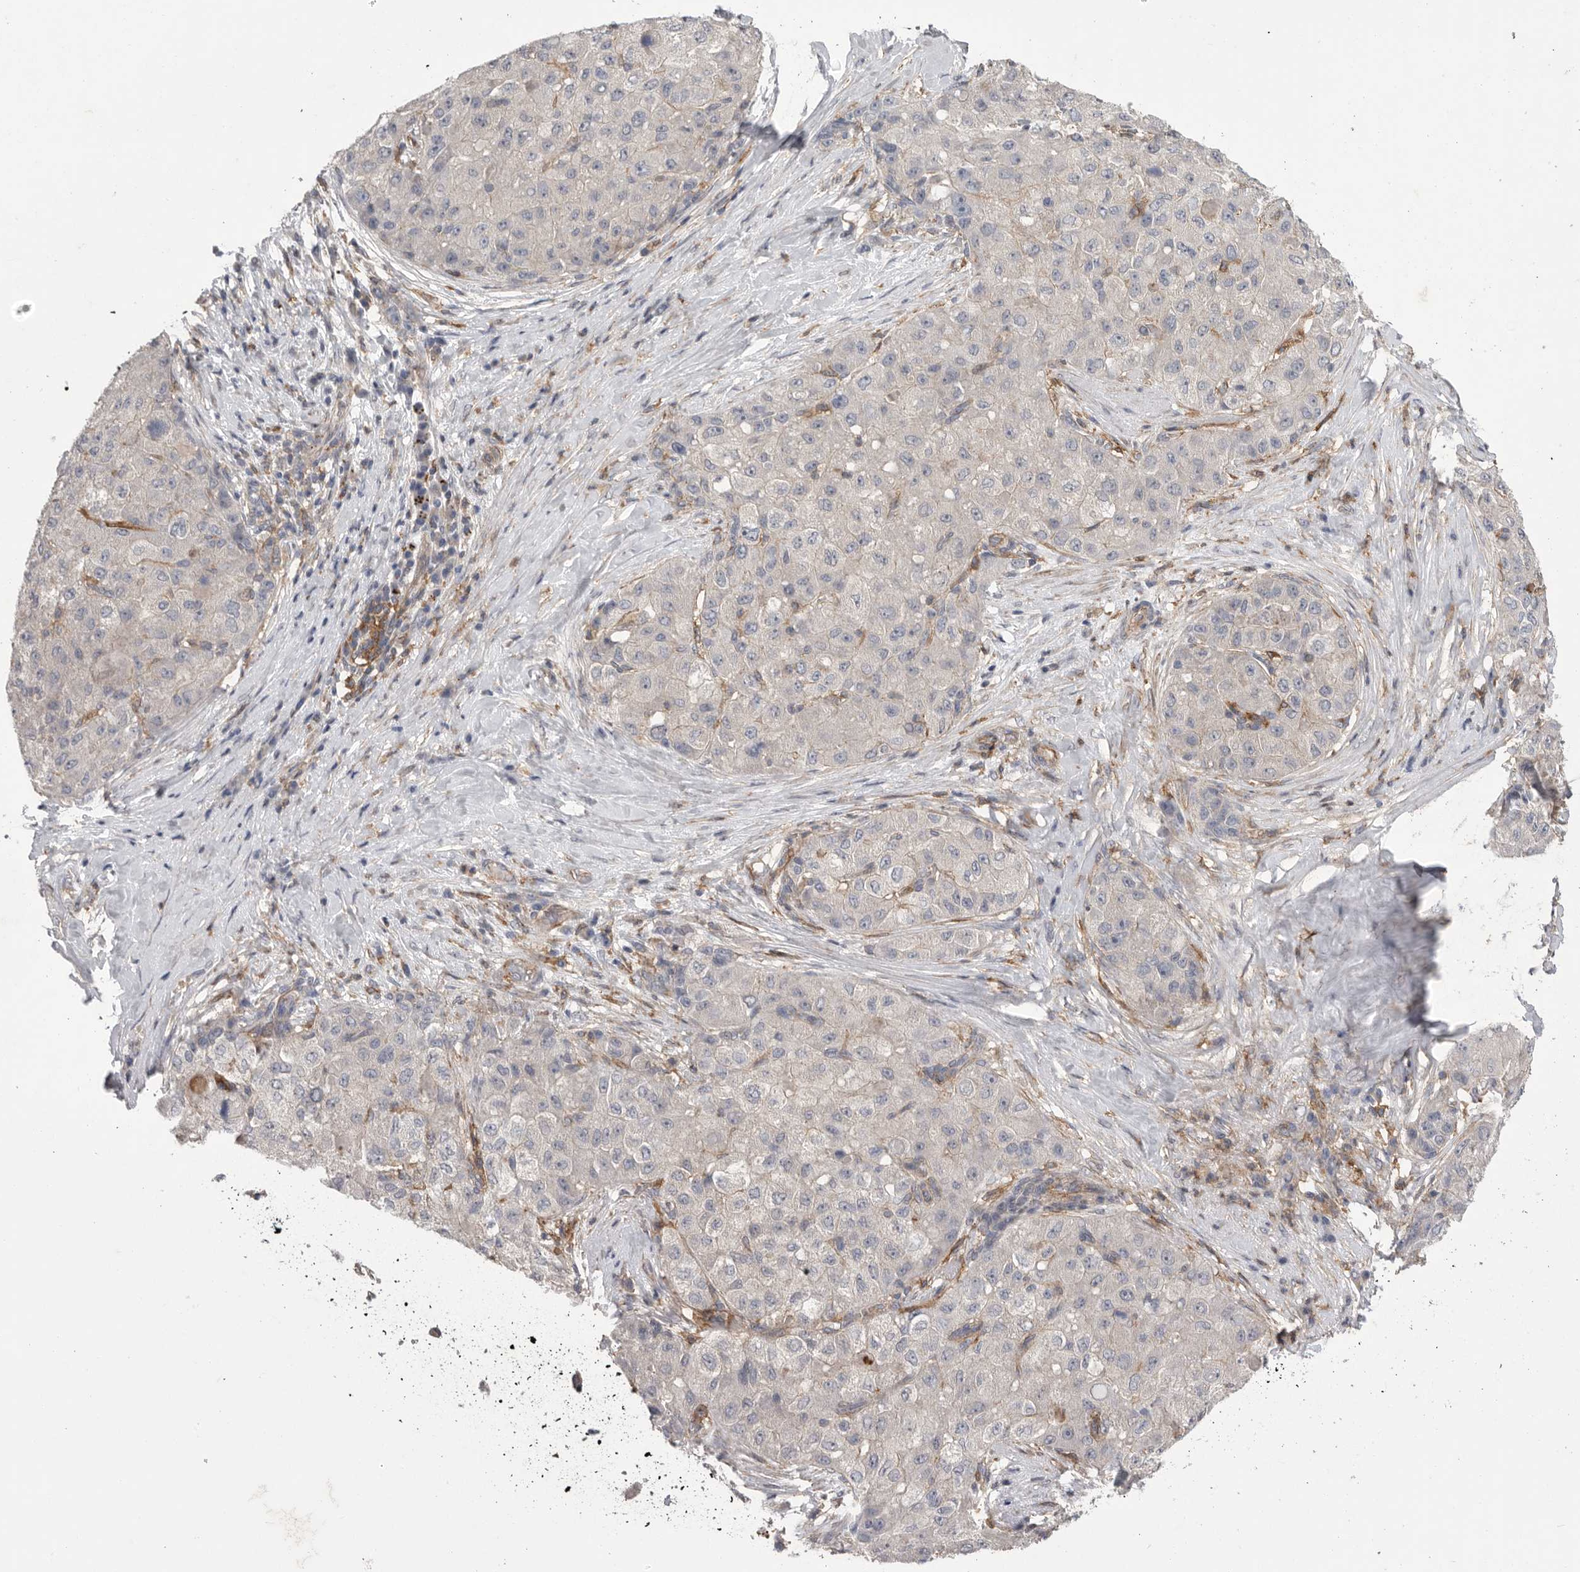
{"staining": {"intensity": "negative", "quantity": "none", "location": "none"}, "tissue": "liver cancer", "cell_type": "Tumor cells", "image_type": "cancer", "snomed": [{"axis": "morphology", "description": "Carcinoma, Hepatocellular, NOS"}, {"axis": "topography", "description": "Liver"}], "caption": "There is no significant positivity in tumor cells of hepatocellular carcinoma (liver). The staining is performed using DAB (3,3'-diaminobenzidine) brown chromogen with nuclei counter-stained in using hematoxylin.", "gene": "SIGLEC10", "patient": {"sex": "male", "age": 80}}